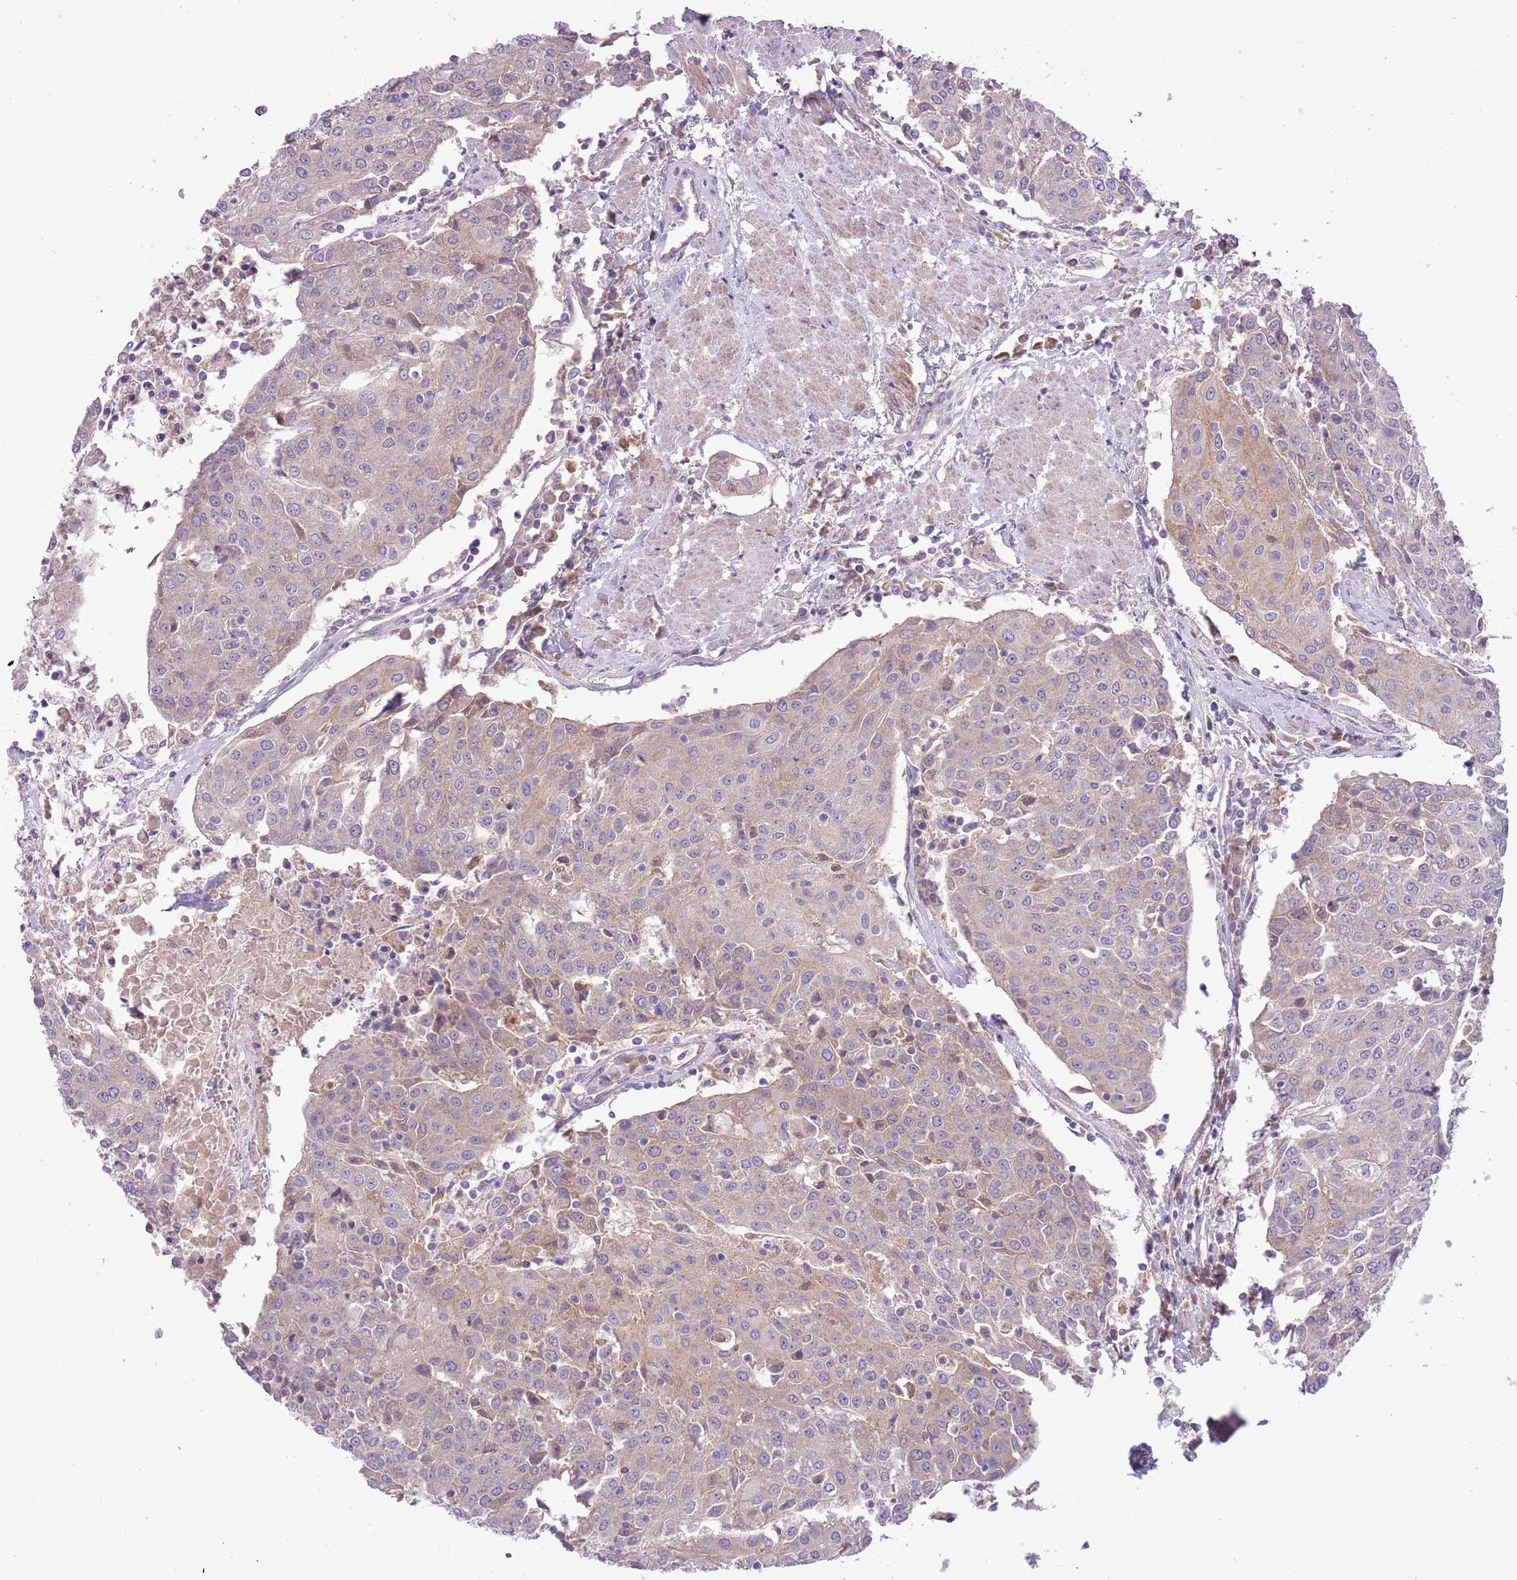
{"staining": {"intensity": "weak", "quantity": ">75%", "location": "cytoplasmic/membranous"}, "tissue": "urothelial cancer", "cell_type": "Tumor cells", "image_type": "cancer", "snomed": [{"axis": "morphology", "description": "Urothelial carcinoma, High grade"}, {"axis": "topography", "description": "Urinary bladder"}], "caption": "Urothelial carcinoma (high-grade) tissue shows weak cytoplasmic/membranous positivity in approximately >75% of tumor cells, visualized by immunohistochemistry.", "gene": "SHROOM3", "patient": {"sex": "female", "age": 85}}